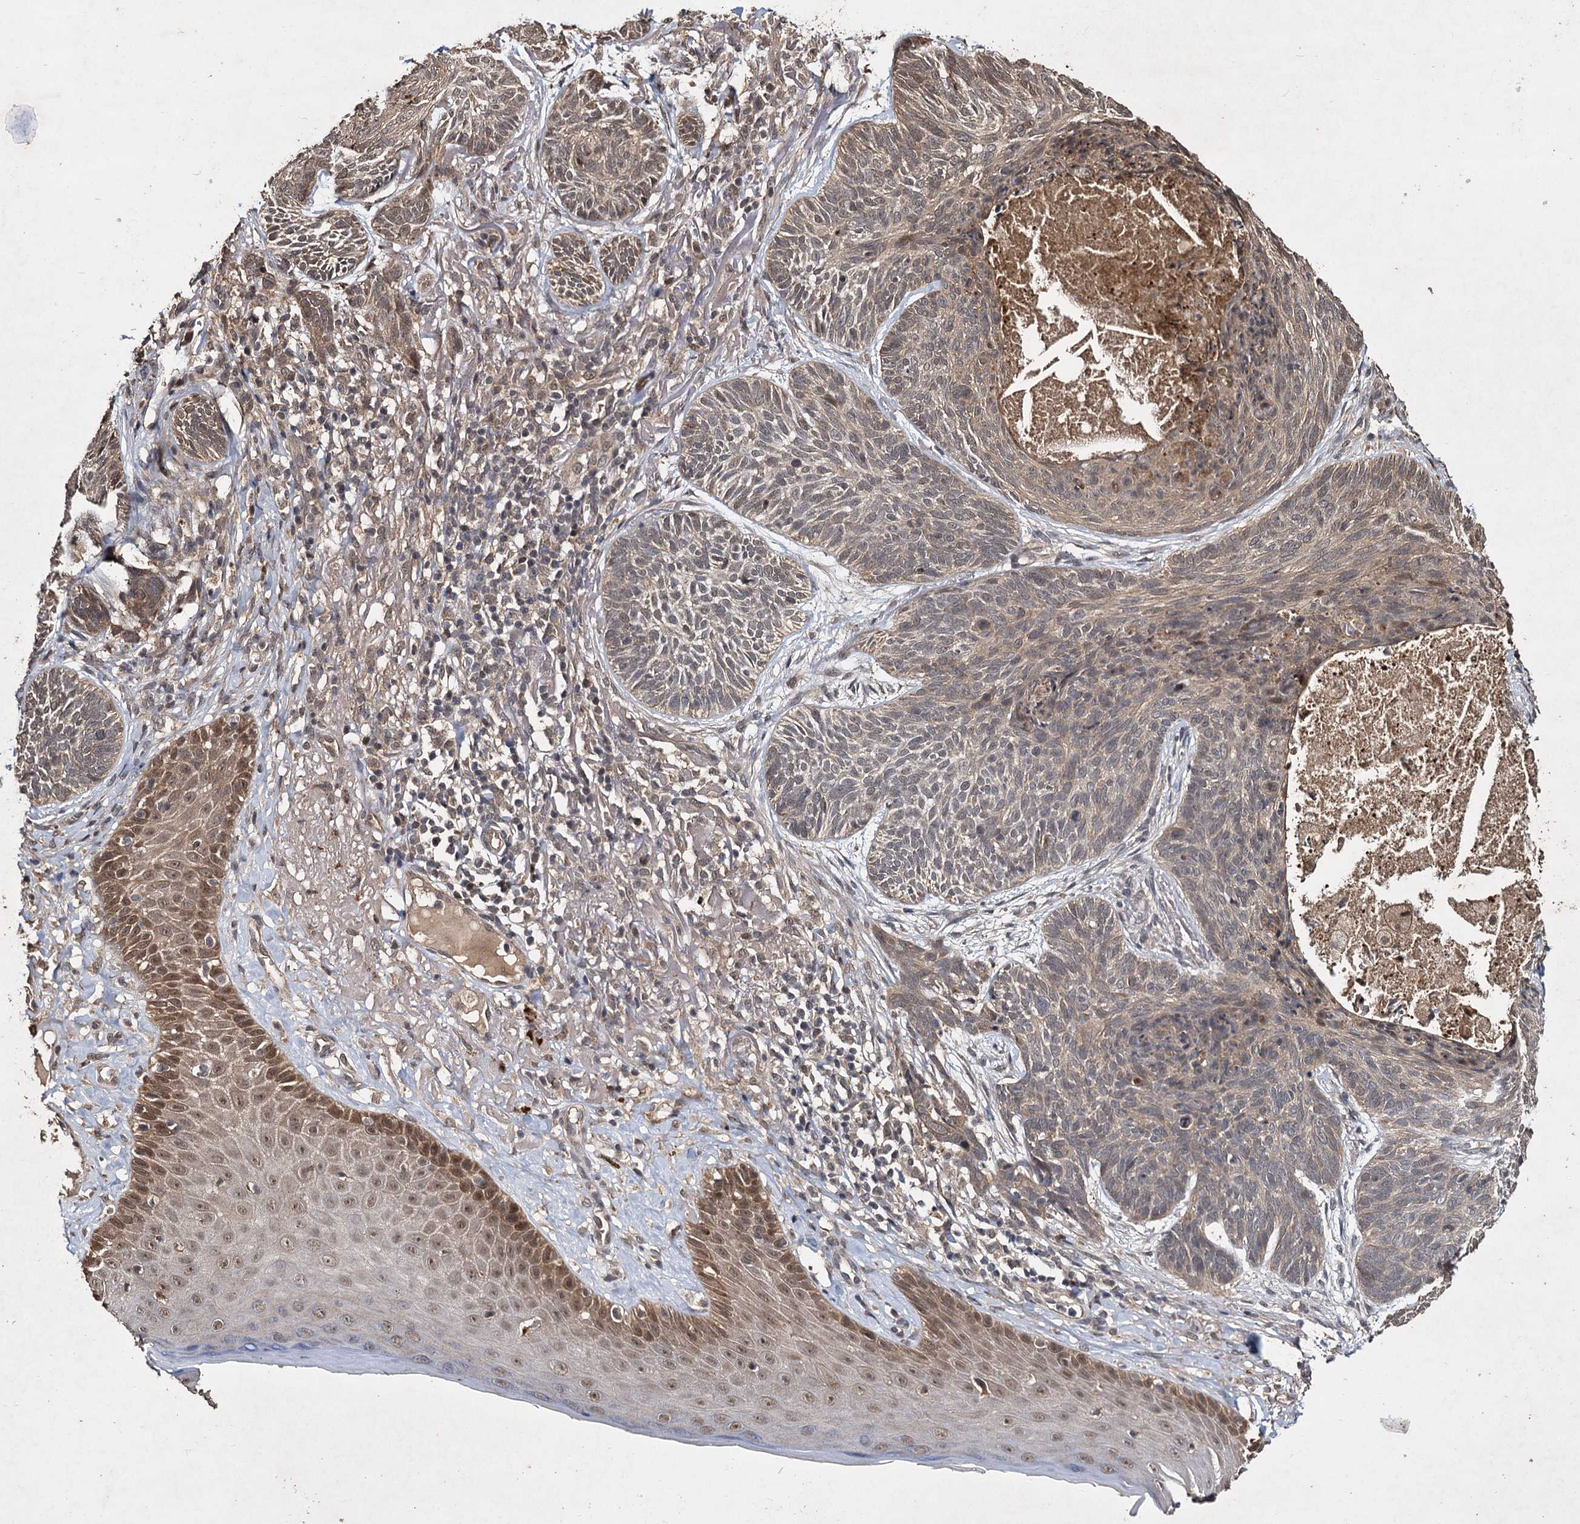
{"staining": {"intensity": "weak", "quantity": "25%-75%", "location": "cytoplasmic/membranous,nuclear"}, "tissue": "skin cancer", "cell_type": "Tumor cells", "image_type": "cancer", "snomed": [{"axis": "morphology", "description": "Normal tissue, NOS"}, {"axis": "morphology", "description": "Basal cell carcinoma"}, {"axis": "topography", "description": "Skin"}], "caption": "There is low levels of weak cytoplasmic/membranous and nuclear expression in tumor cells of skin cancer, as demonstrated by immunohistochemical staining (brown color).", "gene": "SLC46A3", "patient": {"sex": "male", "age": 66}}